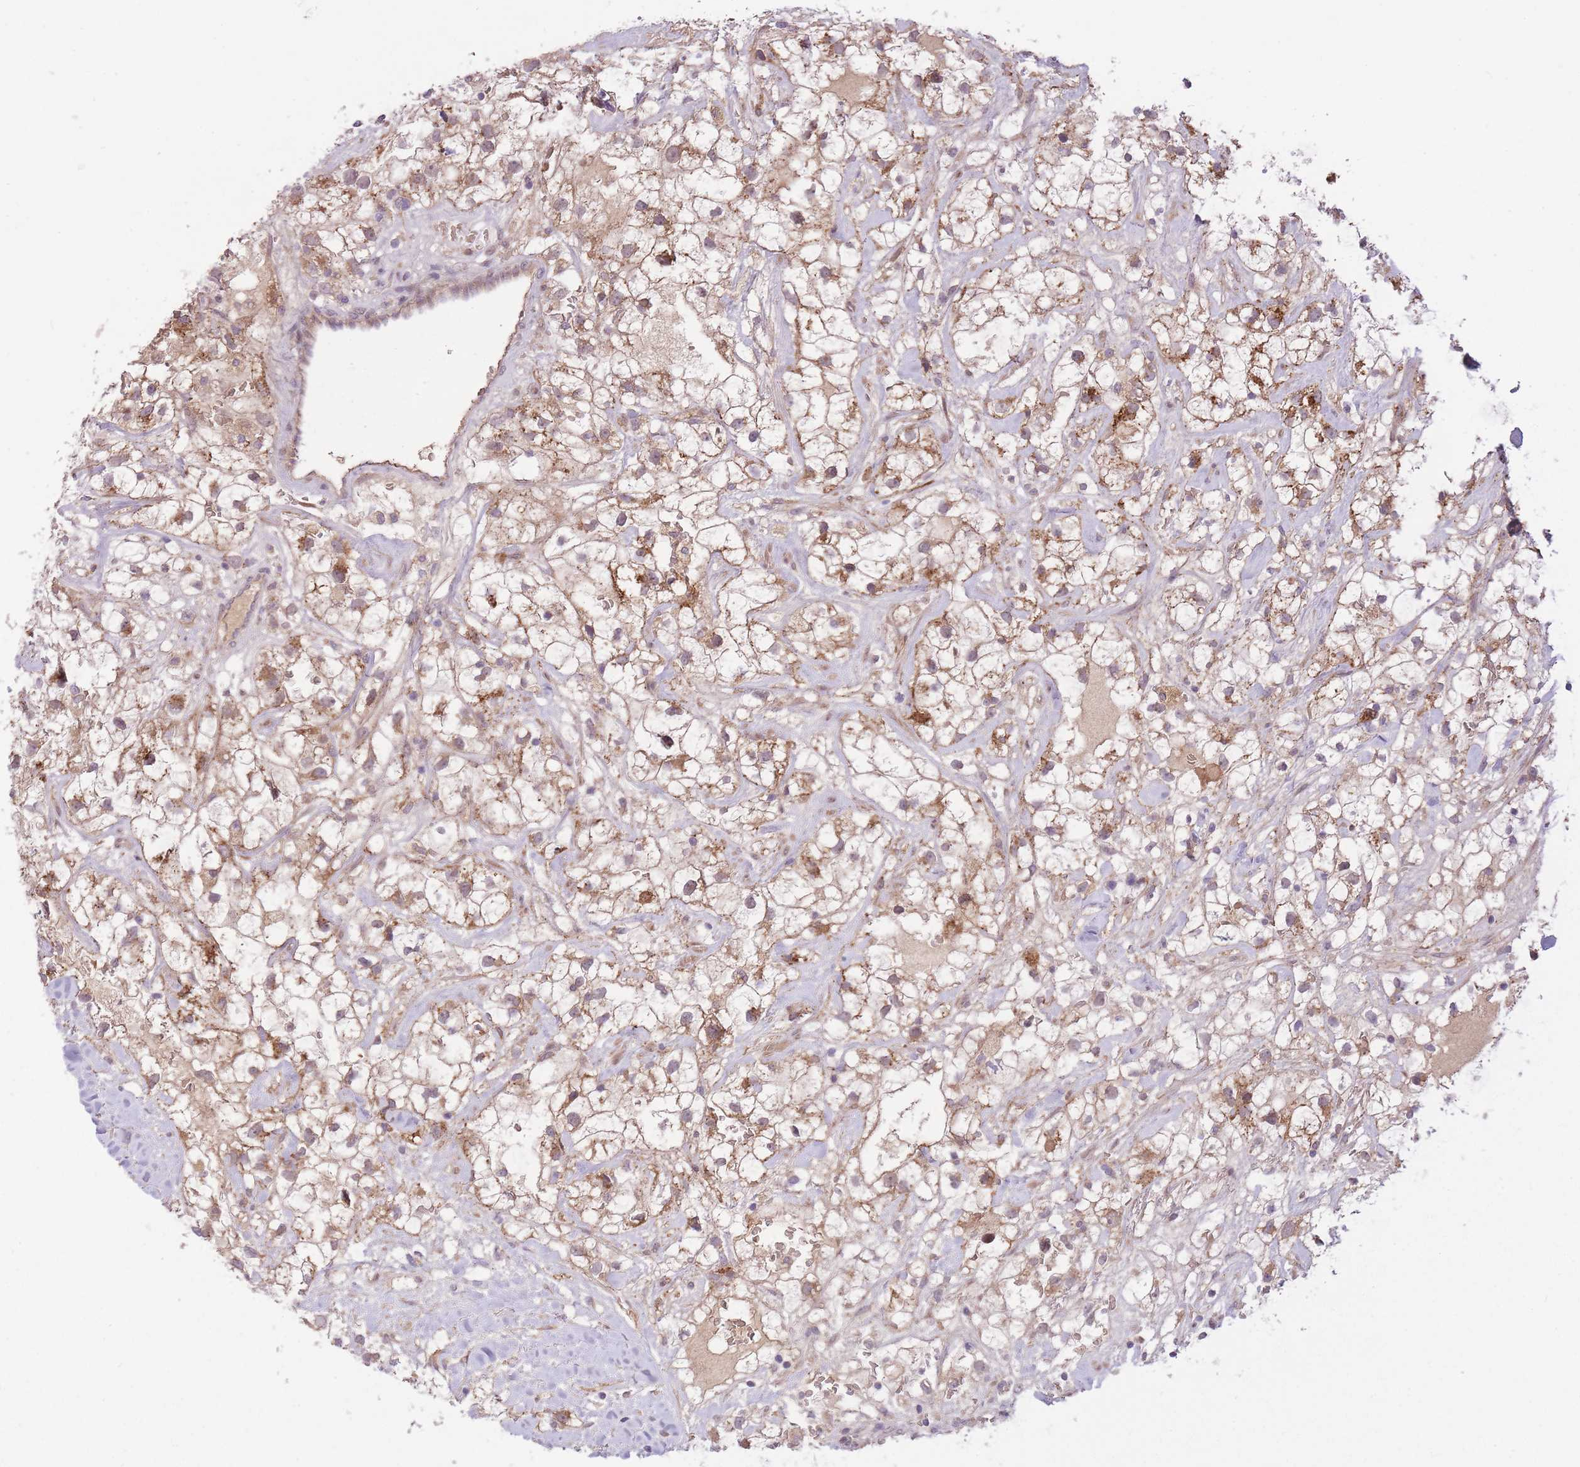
{"staining": {"intensity": "moderate", "quantity": ">75%", "location": "cytoplasmic/membranous"}, "tissue": "renal cancer", "cell_type": "Tumor cells", "image_type": "cancer", "snomed": [{"axis": "morphology", "description": "Adenocarcinoma, NOS"}, {"axis": "topography", "description": "Kidney"}], "caption": "There is medium levels of moderate cytoplasmic/membranous staining in tumor cells of adenocarcinoma (renal), as demonstrated by immunohistochemical staining (brown color).", "gene": "POLR3F", "patient": {"sex": "male", "age": 59}}